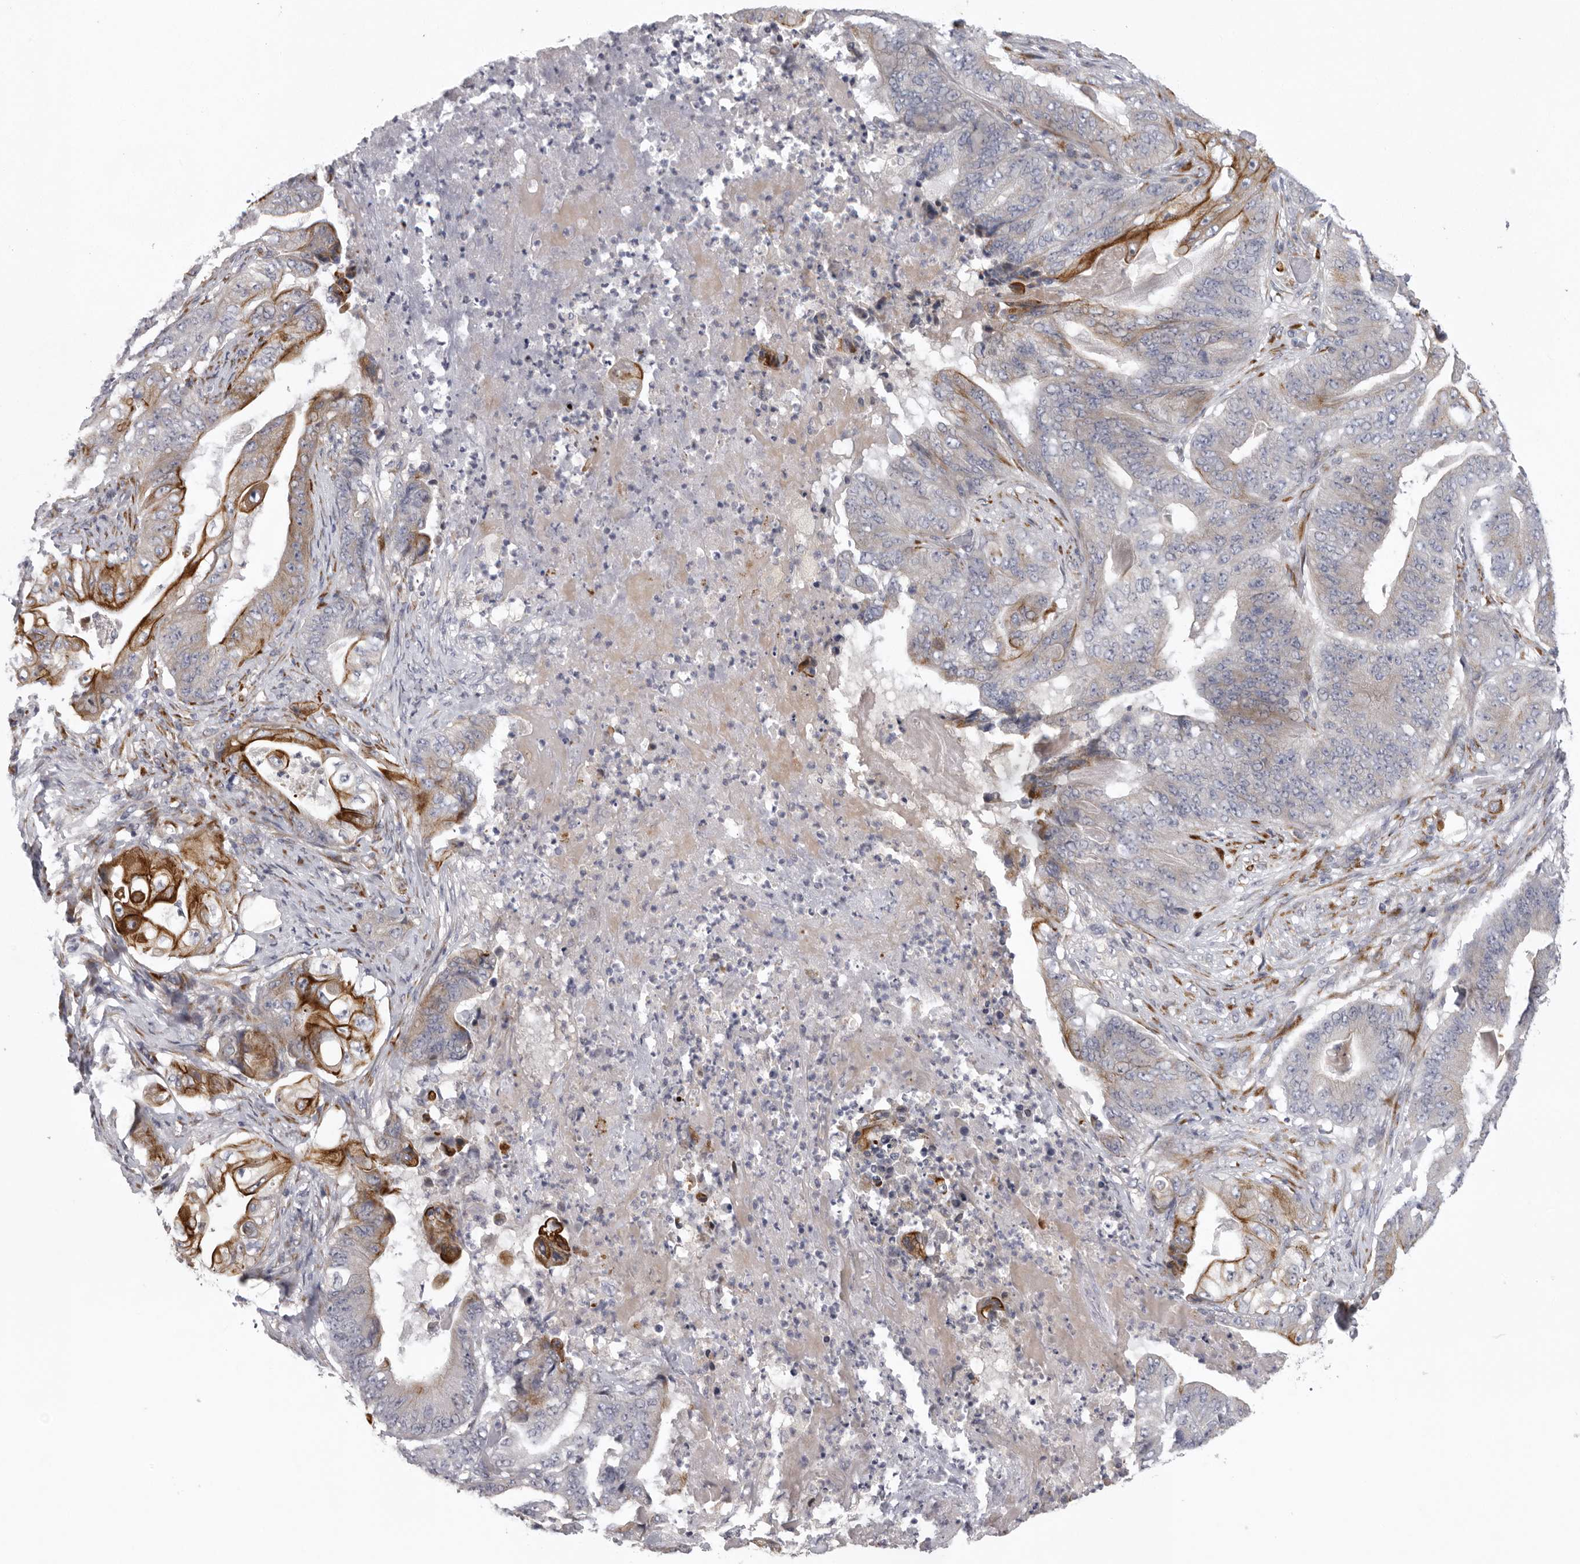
{"staining": {"intensity": "strong", "quantity": "25%-75%", "location": "cytoplasmic/membranous"}, "tissue": "stomach cancer", "cell_type": "Tumor cells", "image_type": "cancer", "snomed": [{"axis": "morphology", "description": "Adenocarcinoma, NOS"}, {"axis": "topography", "description": "Stomach"}], "caption": "A brown stain highlights strong cytoplasmic/membranous staining of a protein in human stomach cancer tumor cells. The staining is performed using DAB brown chromogen to label protein expression. The nuclei are counter-stained blue using hematoxylin.", "gene": "USP24", "patient": {"sex": "female", "age": 73}}